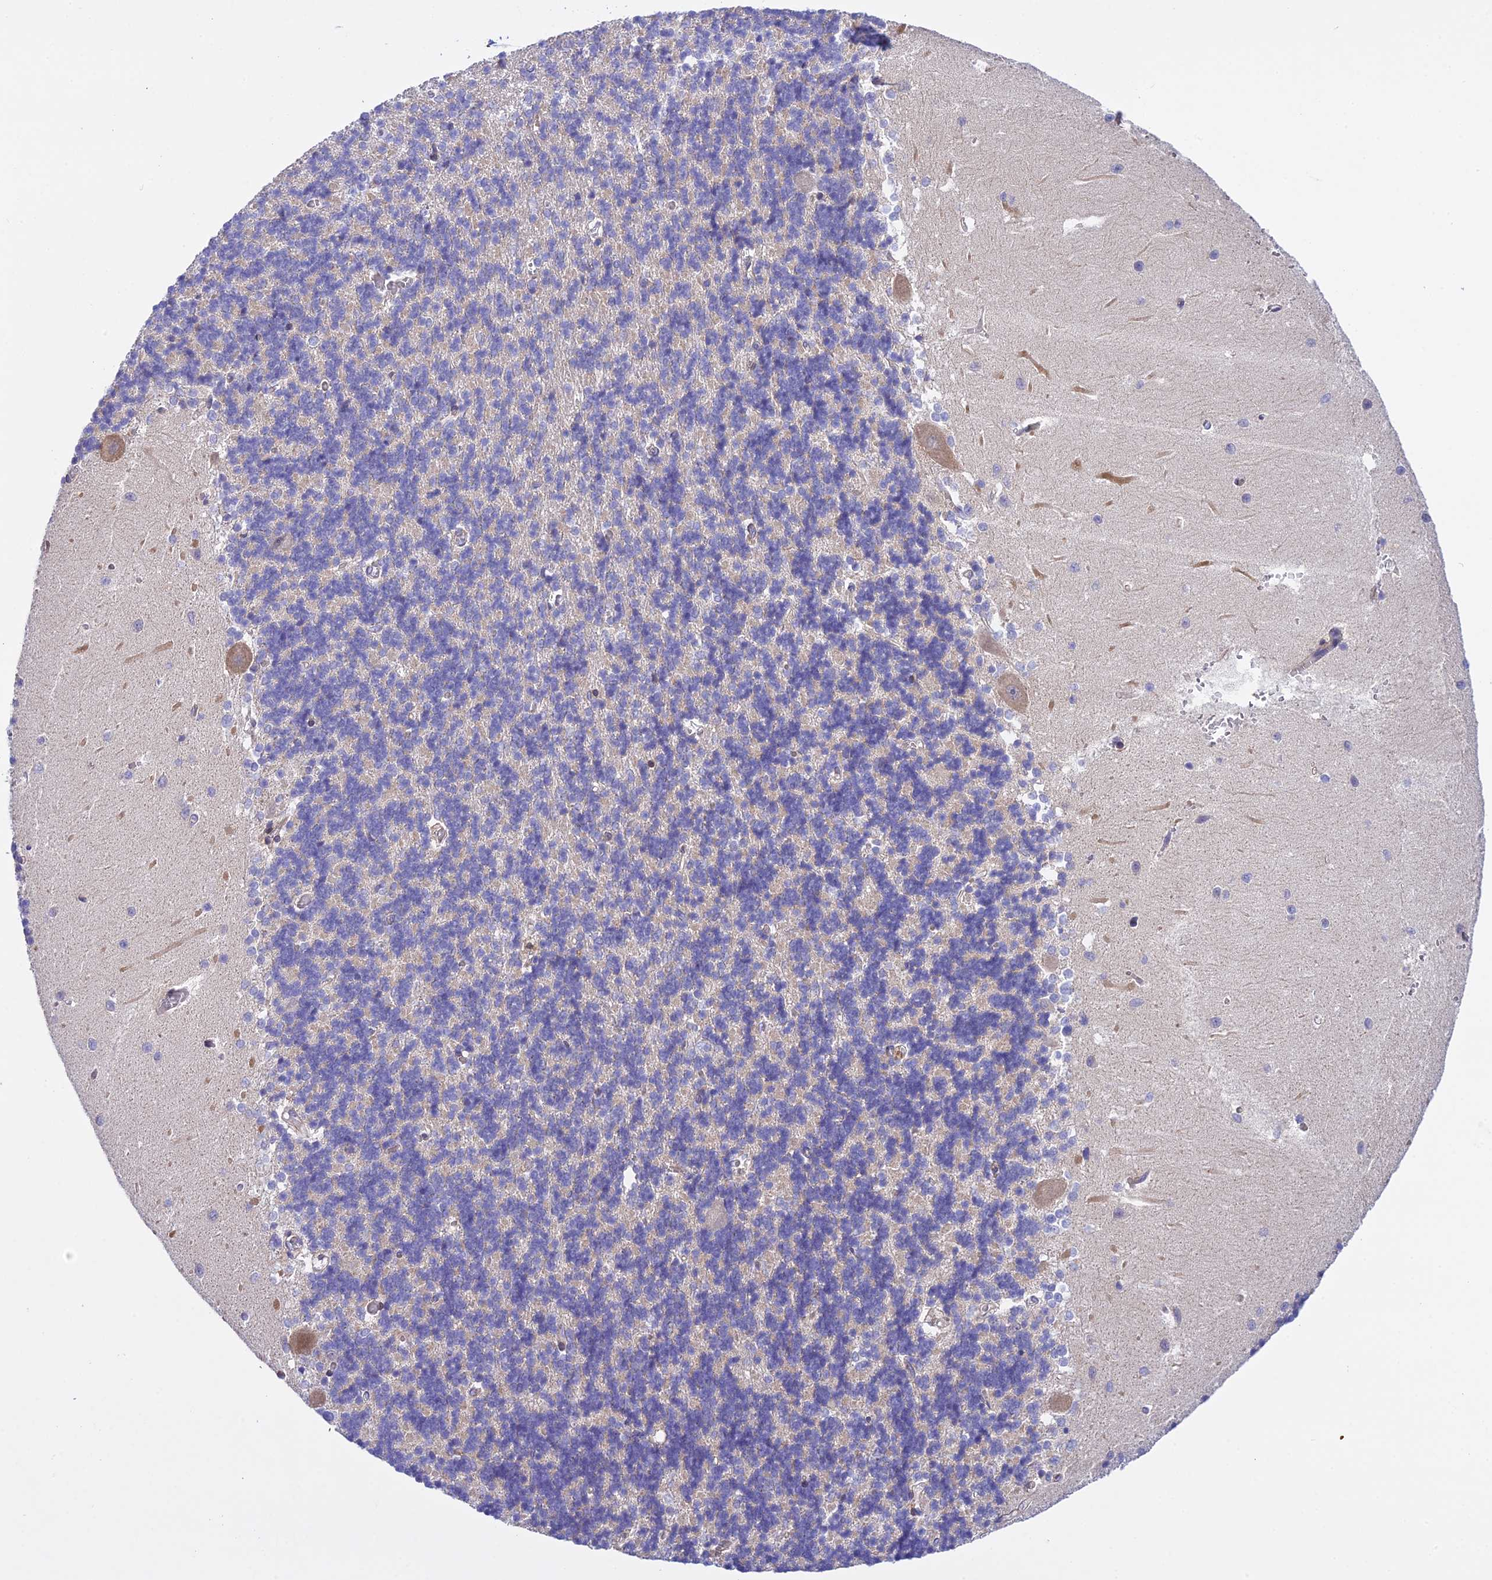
{"staining": {"intensity": "negative", "quantity": "none", "location": "none"}, "tissue": "cerebellum", "cell_type": "Cells in granular layer", "image_type": "normal", "snomed": [{"axis": "morphology", "description": "Normal tissue, NOS"}, {"axis": "topography", "description": "Cerebellum"}], "caption": "Immunohistochemistry micrograph of unremarkable cerebellum: human cerebellum stained with DAB (3,3'-diaminobenzidine) displays no significant protein expression in cells in granular layer. (Stains: DAB (3,3'-diaminobenzidine) immunohistochemistry (IHC) with hematoxylin counter stain, Microscopy: brightfield microscopy at high magnification).", "gene": "TRIM43B", "patient": {"sex": "male", "age": 37}}